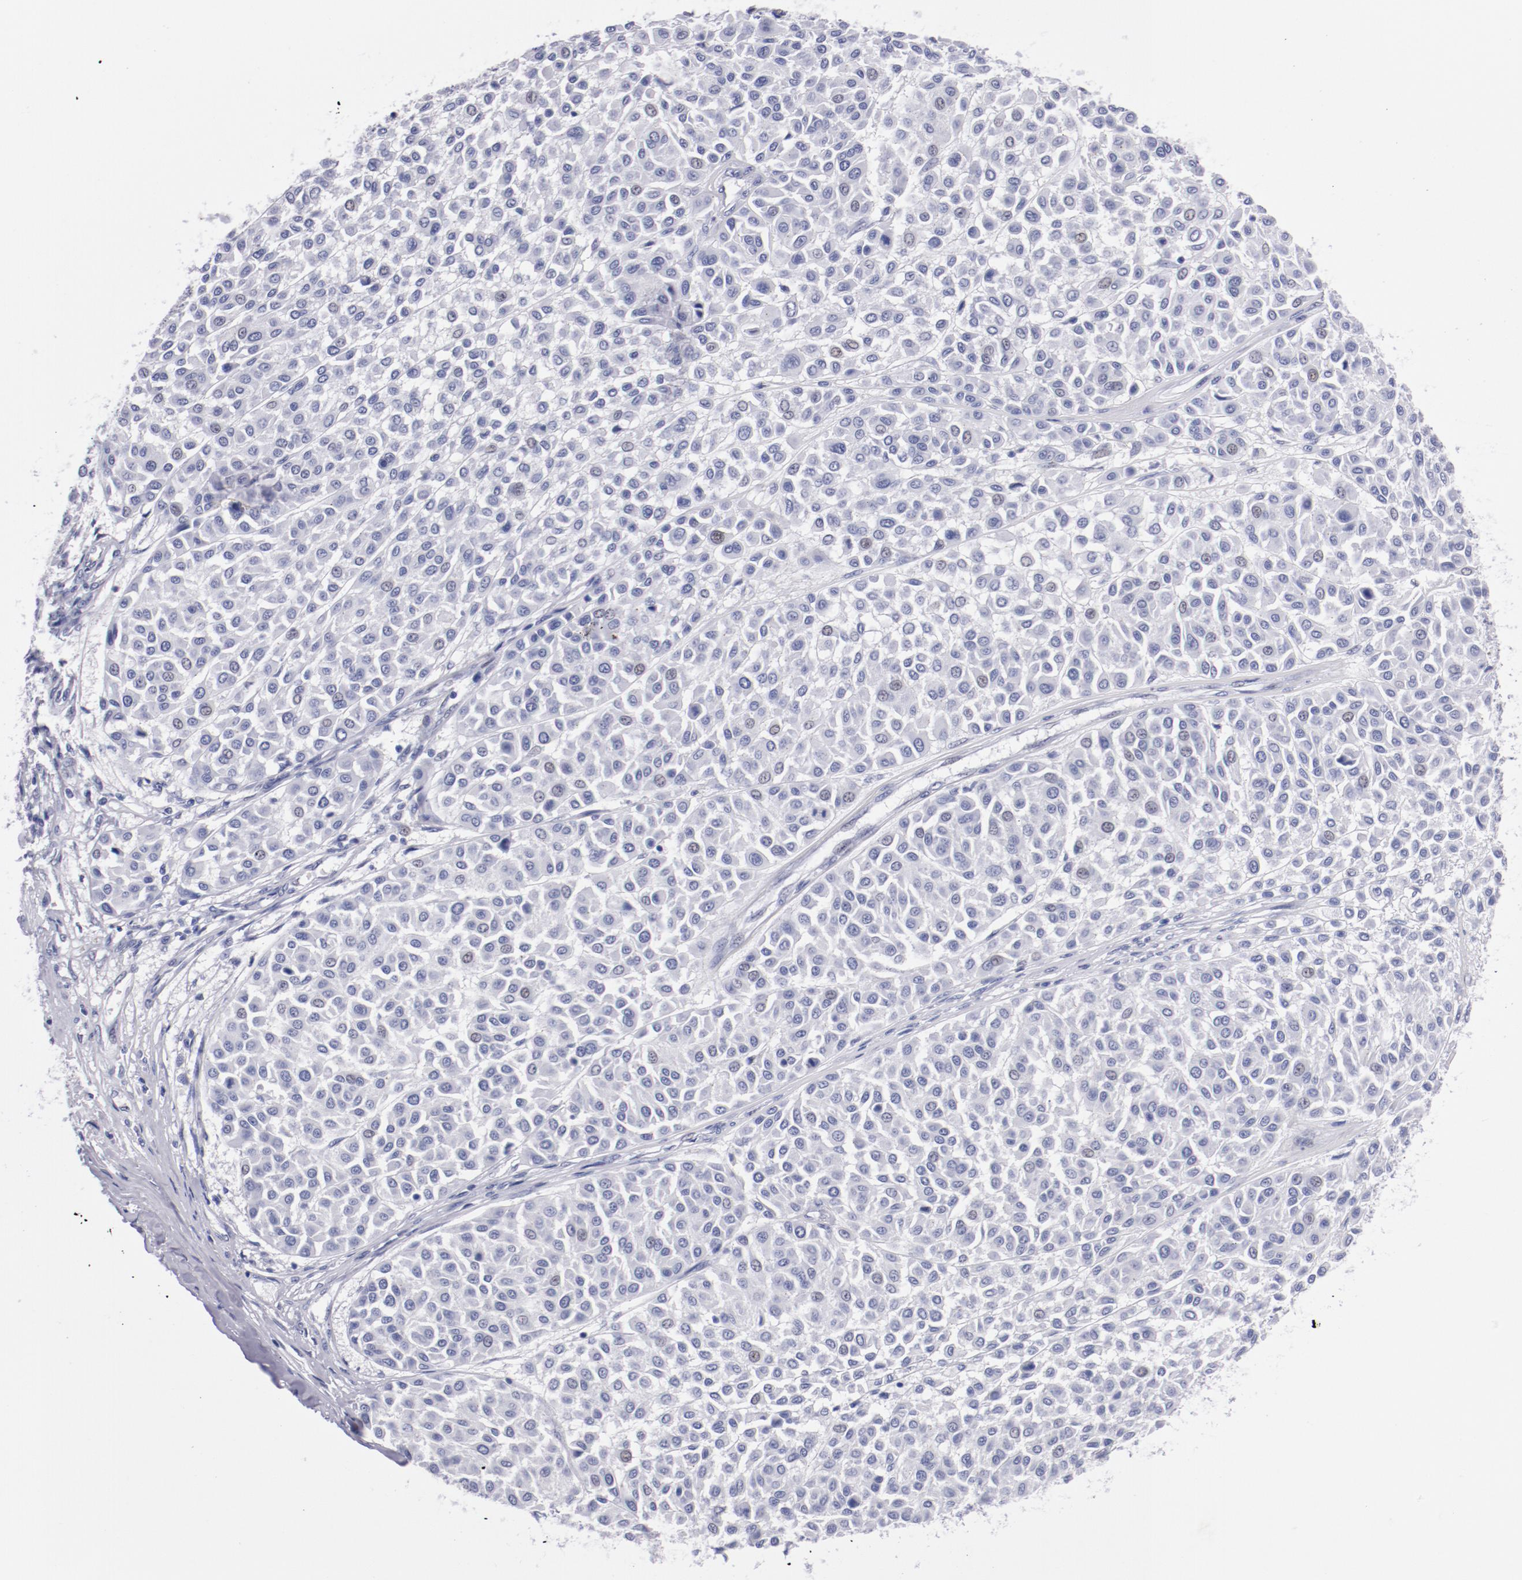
{"staining": {"intensity": "weak", "quantity": "<25%", "location": "nuclear"}, "tissue": "melanoma", "cell_type": "Tumor cells", "image_type": "cancer", "snomed": [{"axis": "morphology", "description": "Malignant melanoma, Metastatic site"}, {"axis": "topography", "description": "Soft tissue"}], "caption": "IHC image of neoplastic tissue: human melanoma stained with DAB shows no significant protein positivity in tumor cells.", "gene": "HNF1B", "patient": {"sex": "male", "age": 41}}